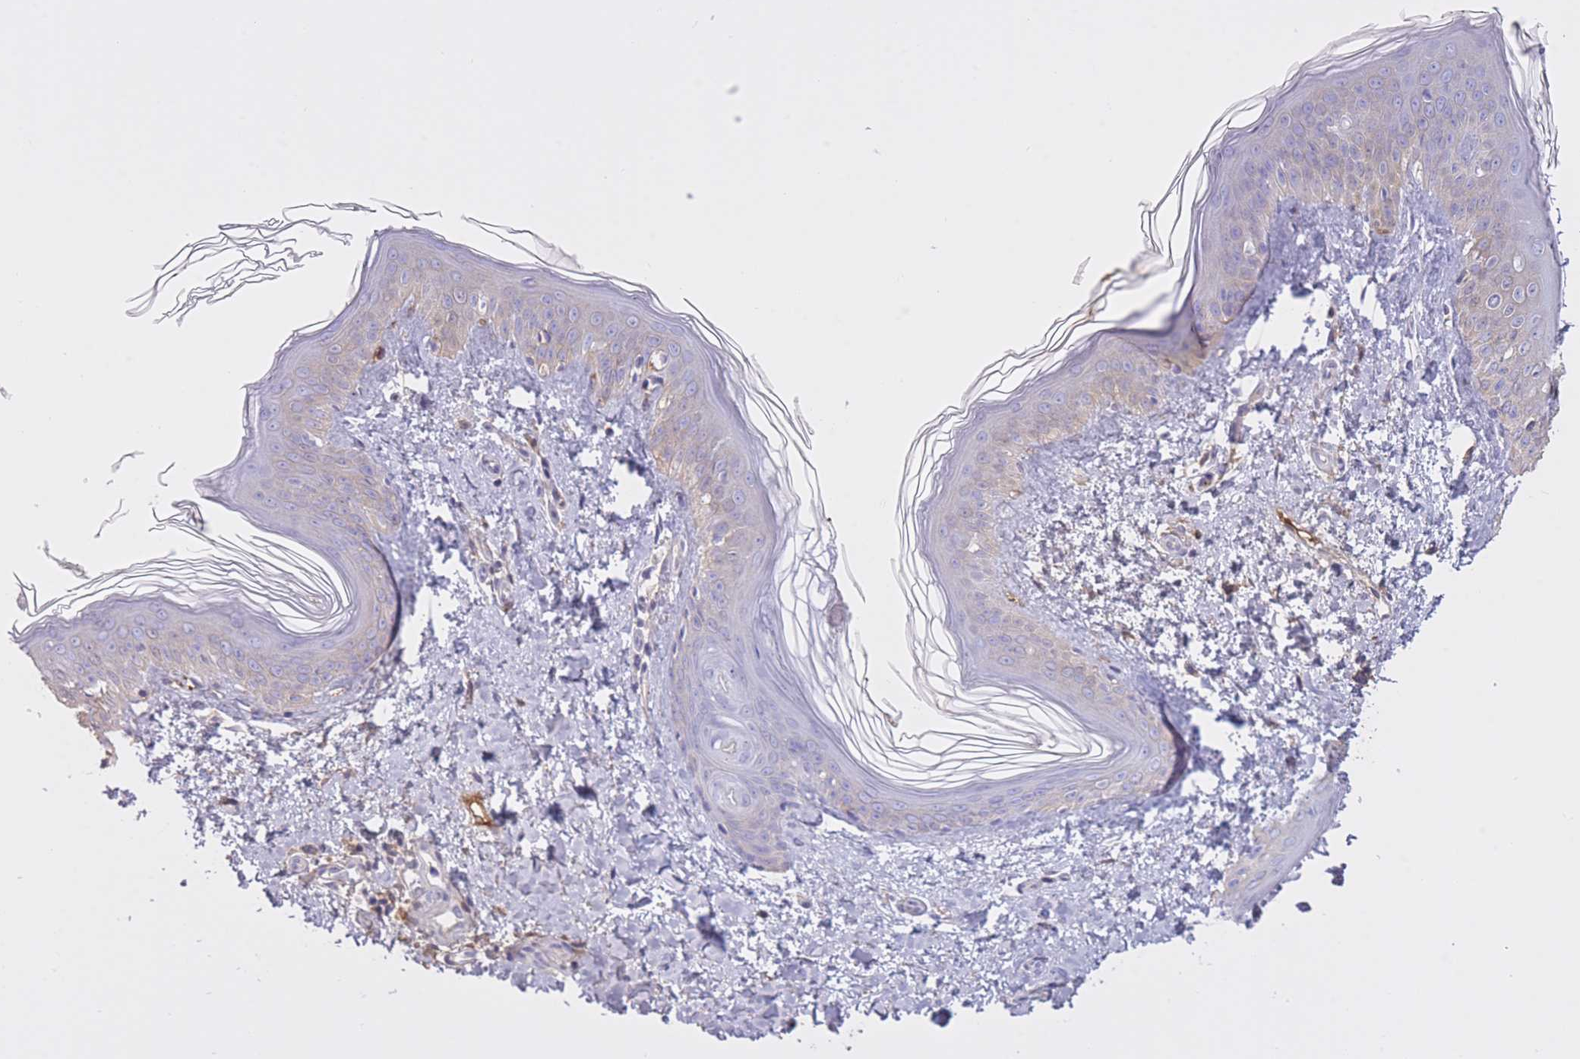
{"staining": {"intensity": "negative", "quantity": "none", "location": "none"}, "tissue": "skin", "cell_type": "Fibroblasts", "image_type": "normal", "snomed": [{"axis": "morphology", "description": "Normal tissue, NOS"}, {"axis": "topography", "description": "Skin"}], "caption": "Immunohistochemistry image of benign skin stained for a protein (brown), which exhibits no positivity in fibroblasts. (DAB immunohistochemistry (IHC) visualized using brightfield microscopy, high magnification).", "gene": "AP3S1", "patient": {"sex": "female", "age": 41}}